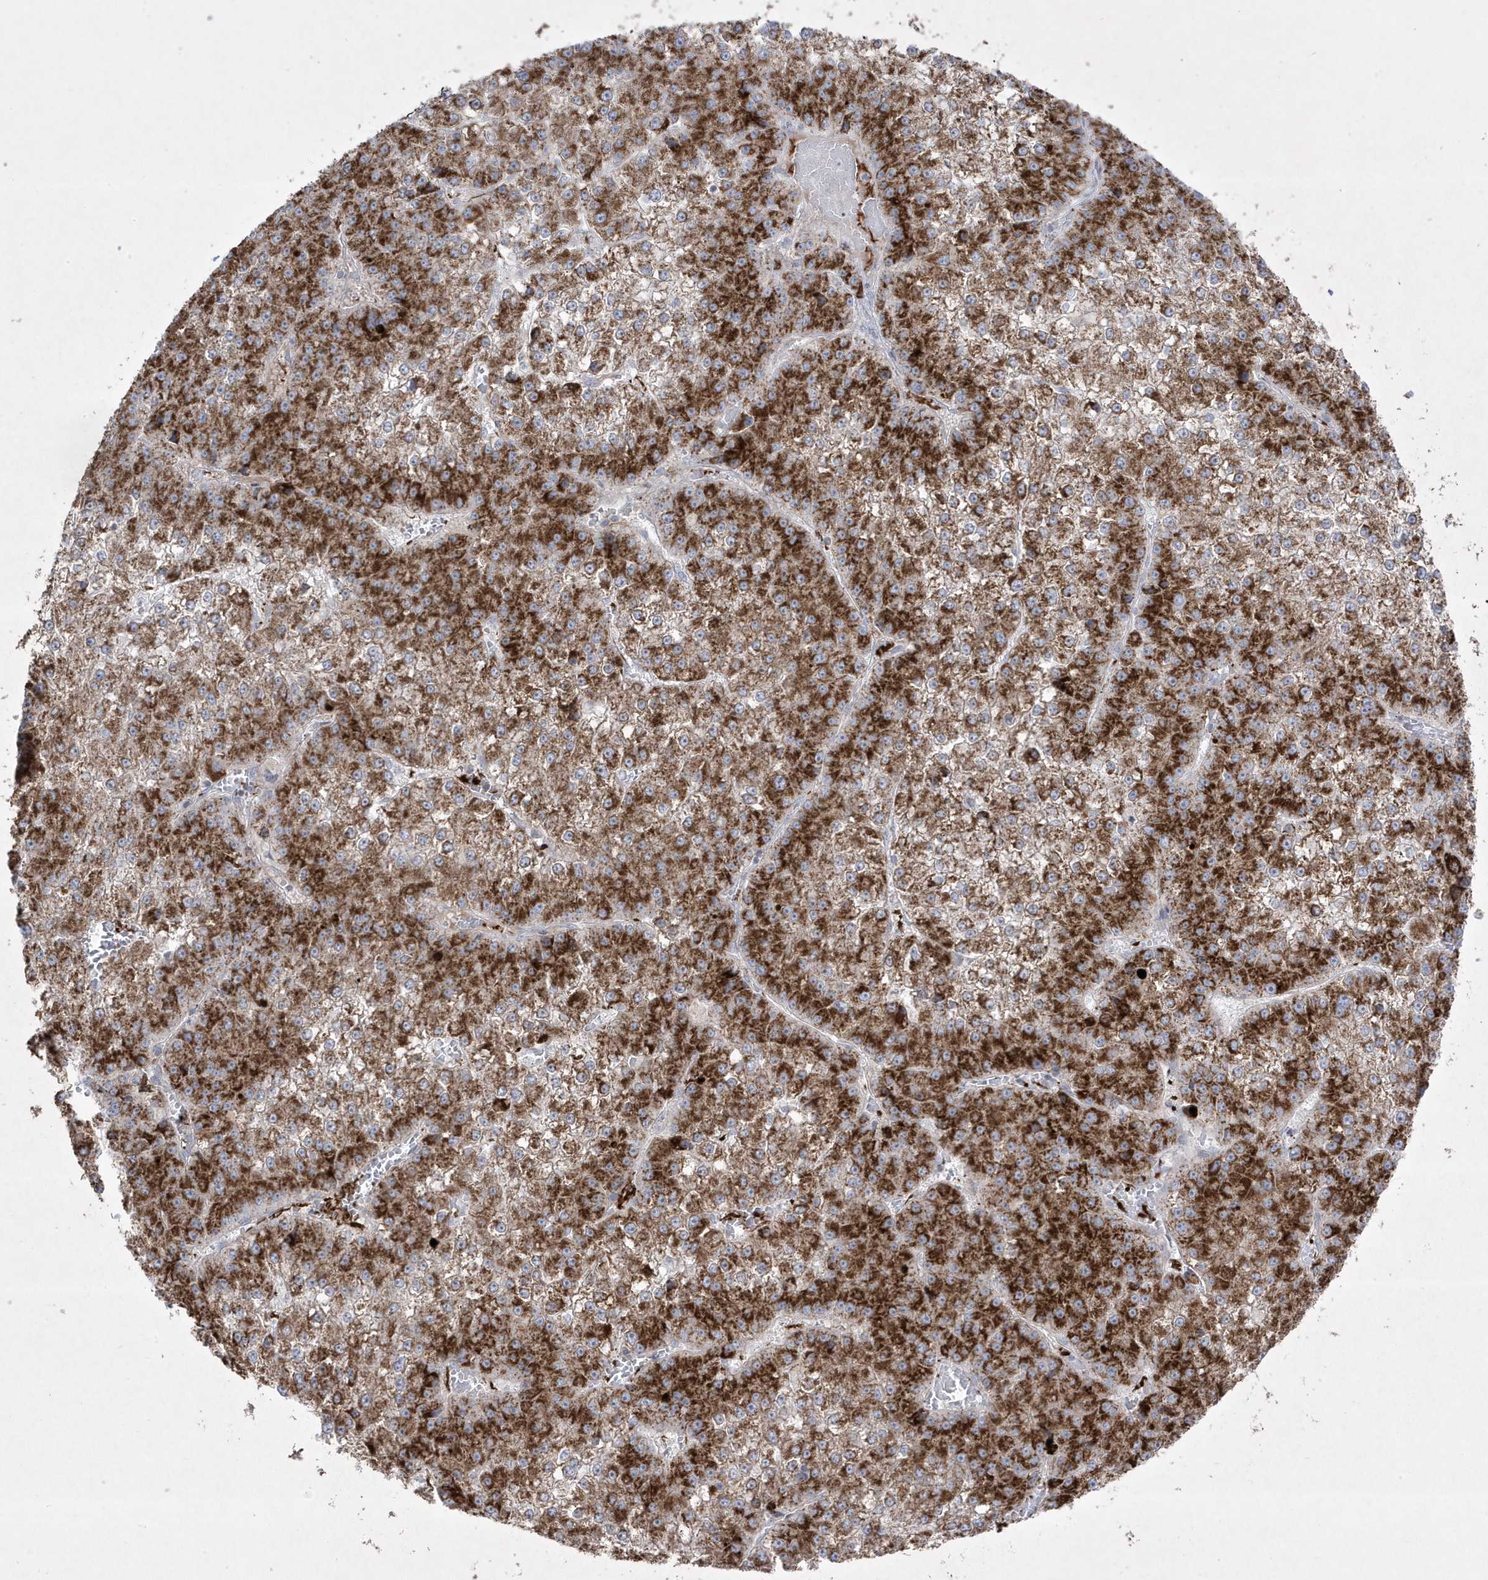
{"staining": {"intensity": "strong", "quantity": ">75%", "location": "cytoplasmic/membranous"}, "tissue": "liver cancer", "cell_type": "Tumor cells", "image_type": "cancer", "snomed": [{"axis": "morphology", "description": "Carcinoma, Hepatocellular, NOS"}, {"axis": "topography", "description": "Liver"}], "caption": "Brown immunohistochemical staining in human liver hepatocellular carcinoma reveals strong cytoplasmic/membranous positivity in about >75% of tumor cells.", "gene": "ADAMTSL3", "patient": {"sex": "female", "age": 73}}